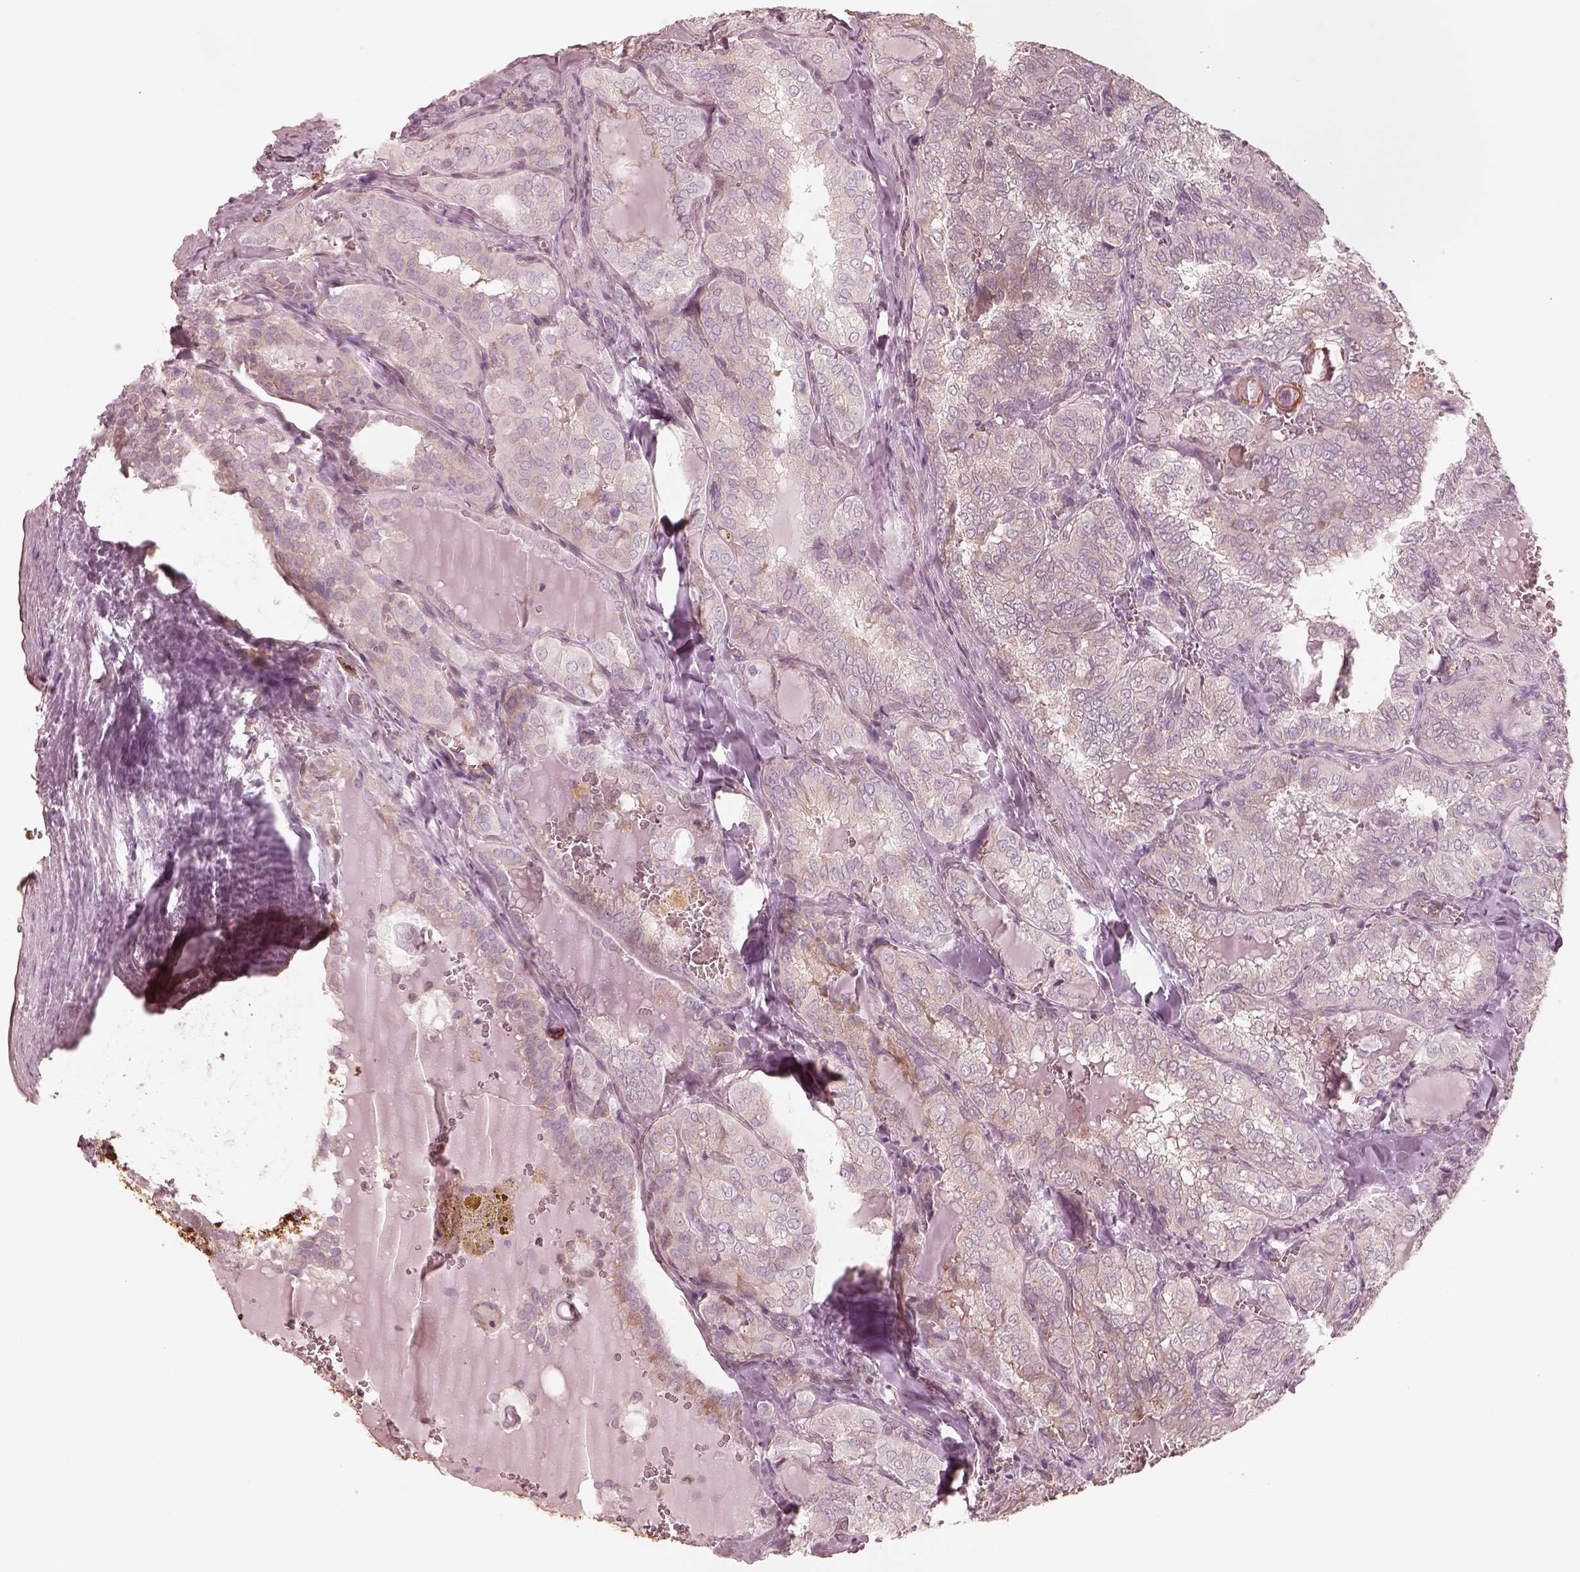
{"staining": {"intensity": "negative", "quantity": "none", "location": "none"}, "tissue": "thyroid cancer", "cell_type": "Tumor cells", "image_type": "cancer", "snomed": [{"axis": "morphology", "description": "Papillary adenocarcinoma, NOS"}, {"axis": "topography", "description": "Thyroid gland"}], "caption": "The immunohistochemistry histopathology image has no significant expression in tumor cells of thyroid cancer tissue.", "gene": "RAB3C", "patient": {"sex": "female", "age": 41}}